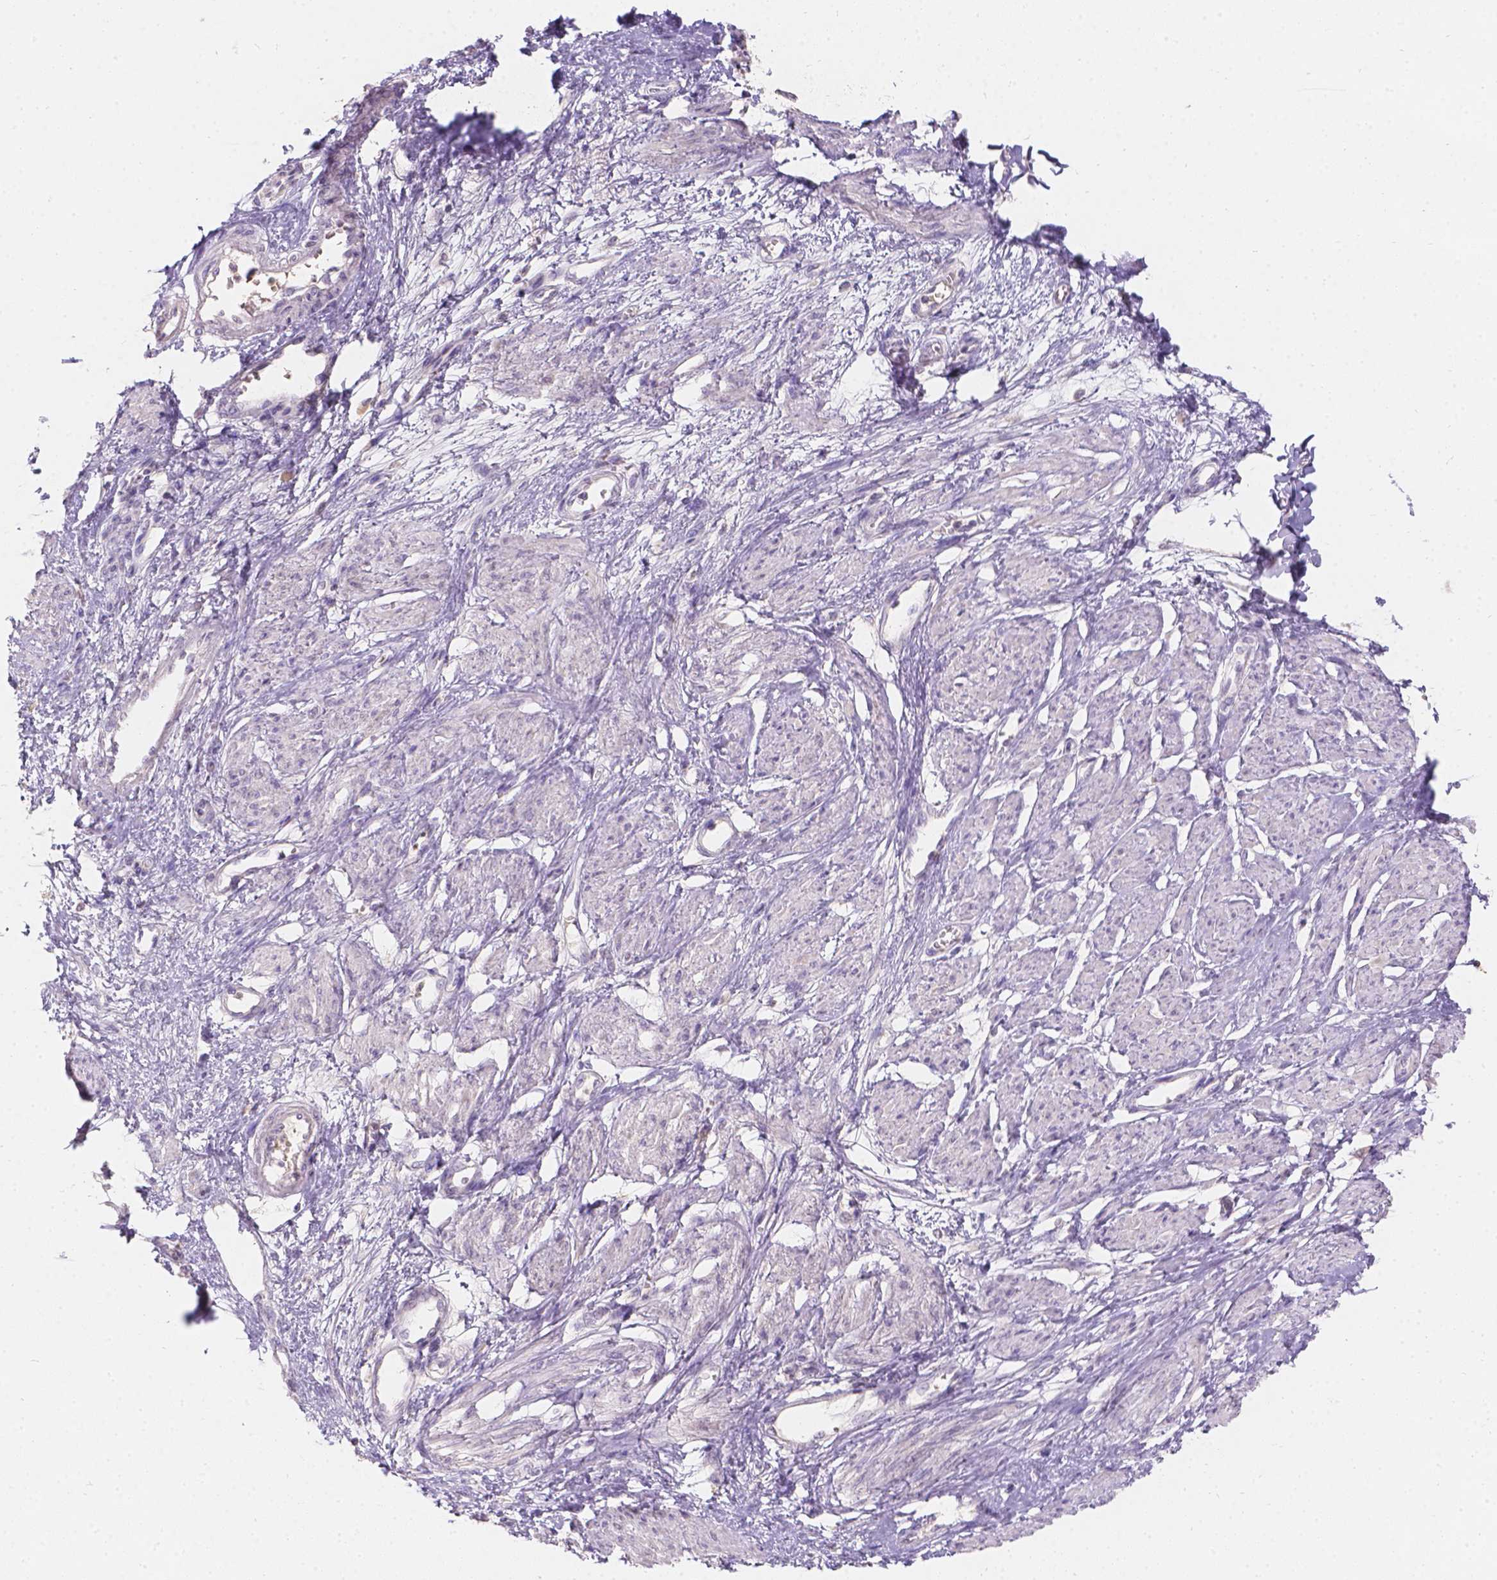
{"staining": {"intensity": "negative", "quantity": "none", "location": "none"}, "tissue": "smooth muscle", "cell_type": "Smooth muscle cells", "image_type": "normal", "snomed": [{"axis": "morphology", "description": "Normal tissue, NOS"}, {"axis": "topography", "description": "Smooth muscle"}, {"axis": "topography", "description": "Uterus"}], "caption": "Unremarkable smooth muscle was stained to show a protein in brown. There is no significant expression in smooth muscle cells. (DAB immunohistochemistry (IHC) with hematoxylin counter stain).", "gene": "DCAF4L1", "patient": {"sex": "female", "age": 39}}